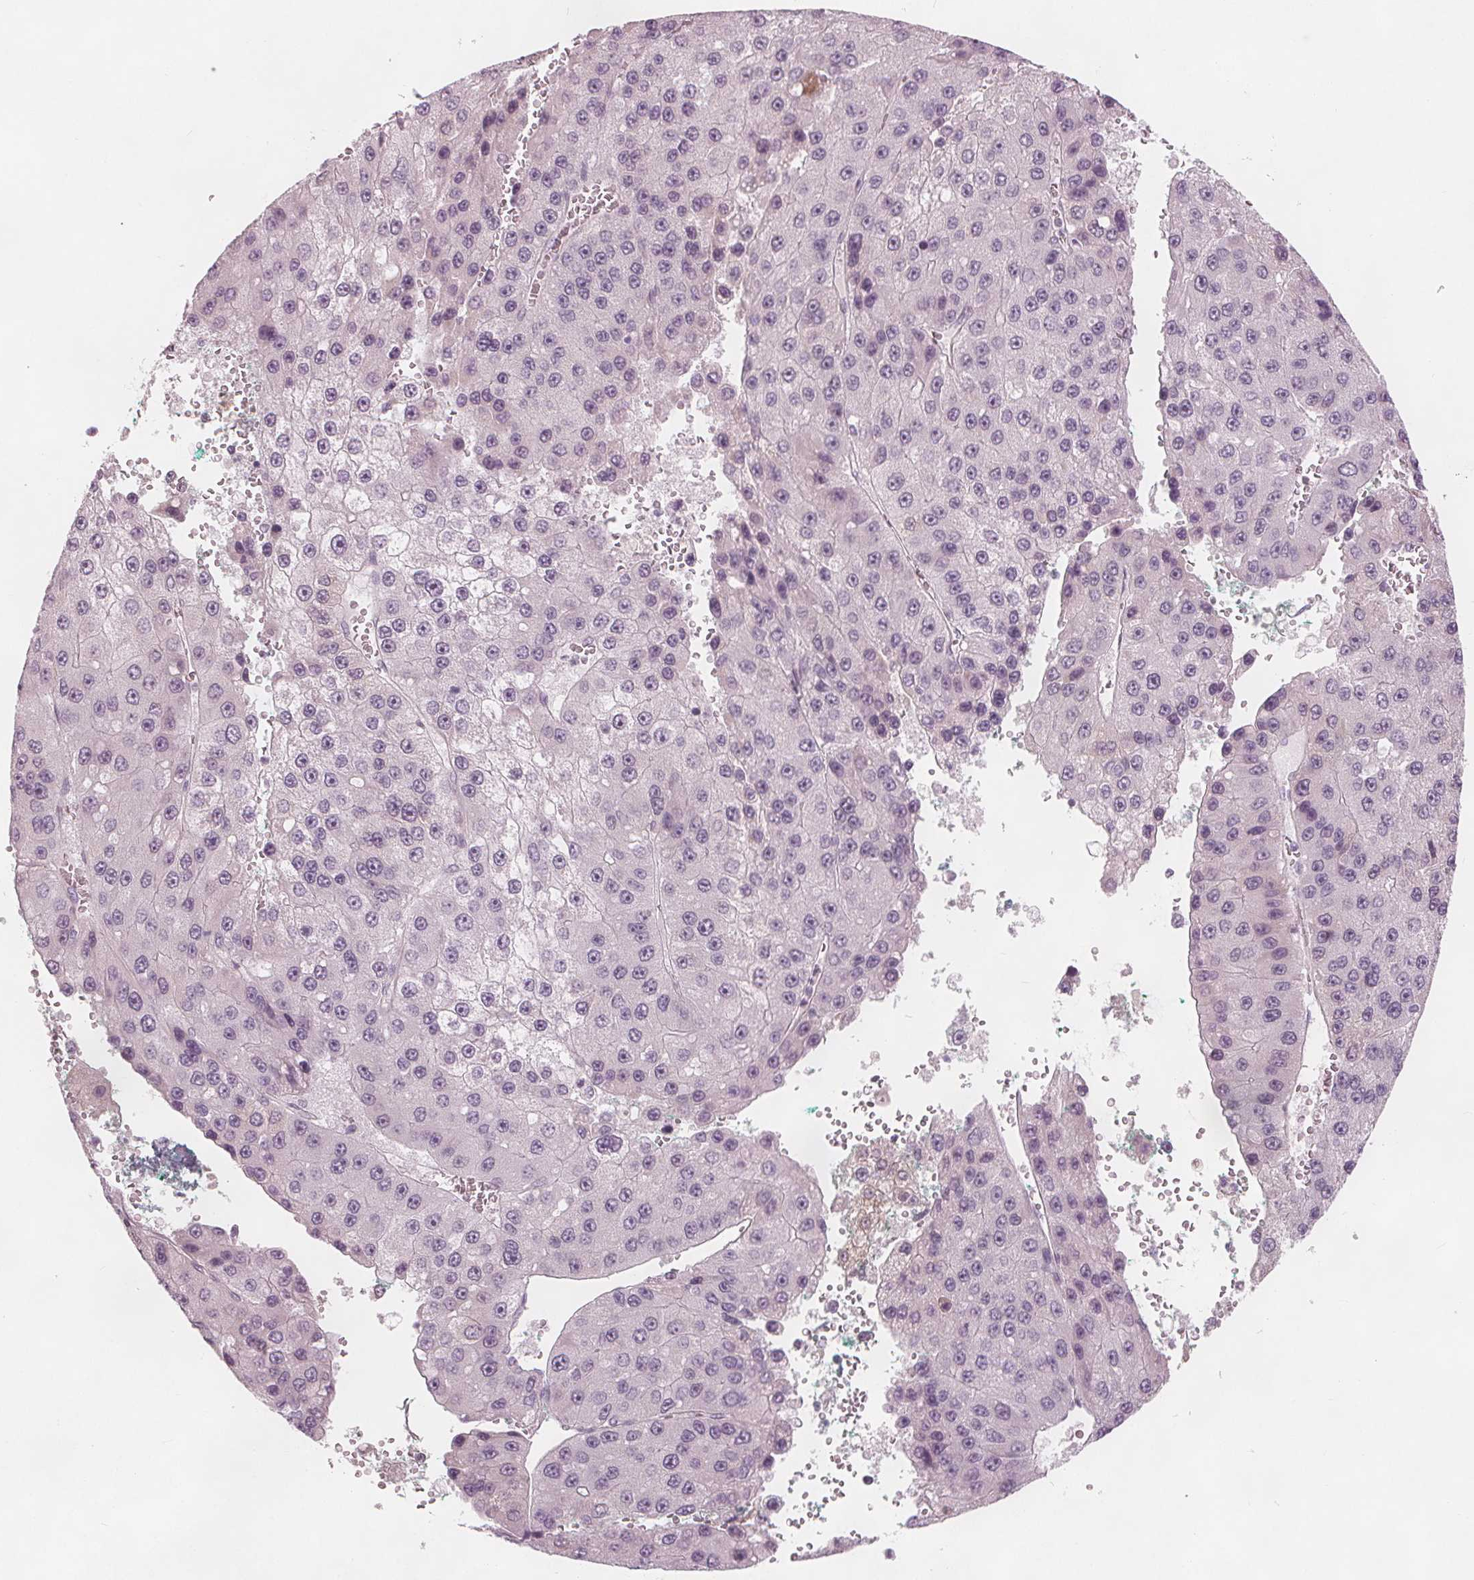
{"staining": {"intensity": "negative", "quantity": "none", "location": "none"}, "tissue": "liver cancer", "cell_type": "Tumor cells", "image_type": "cancer", "snomed": [{"axis": "morphology", "description": "Carcinoma, Hepatocellular, NOS"}, {"axis": "topography", "description": "Liver"}], "caption": "This is an immunohistochemistry (IHC) histopathology image of human hepatocellular carcinoma (liver). There is no positivity in tumor cells.", "gene": "BRSK1", "patient": {"sex": "female", "age": 73}}